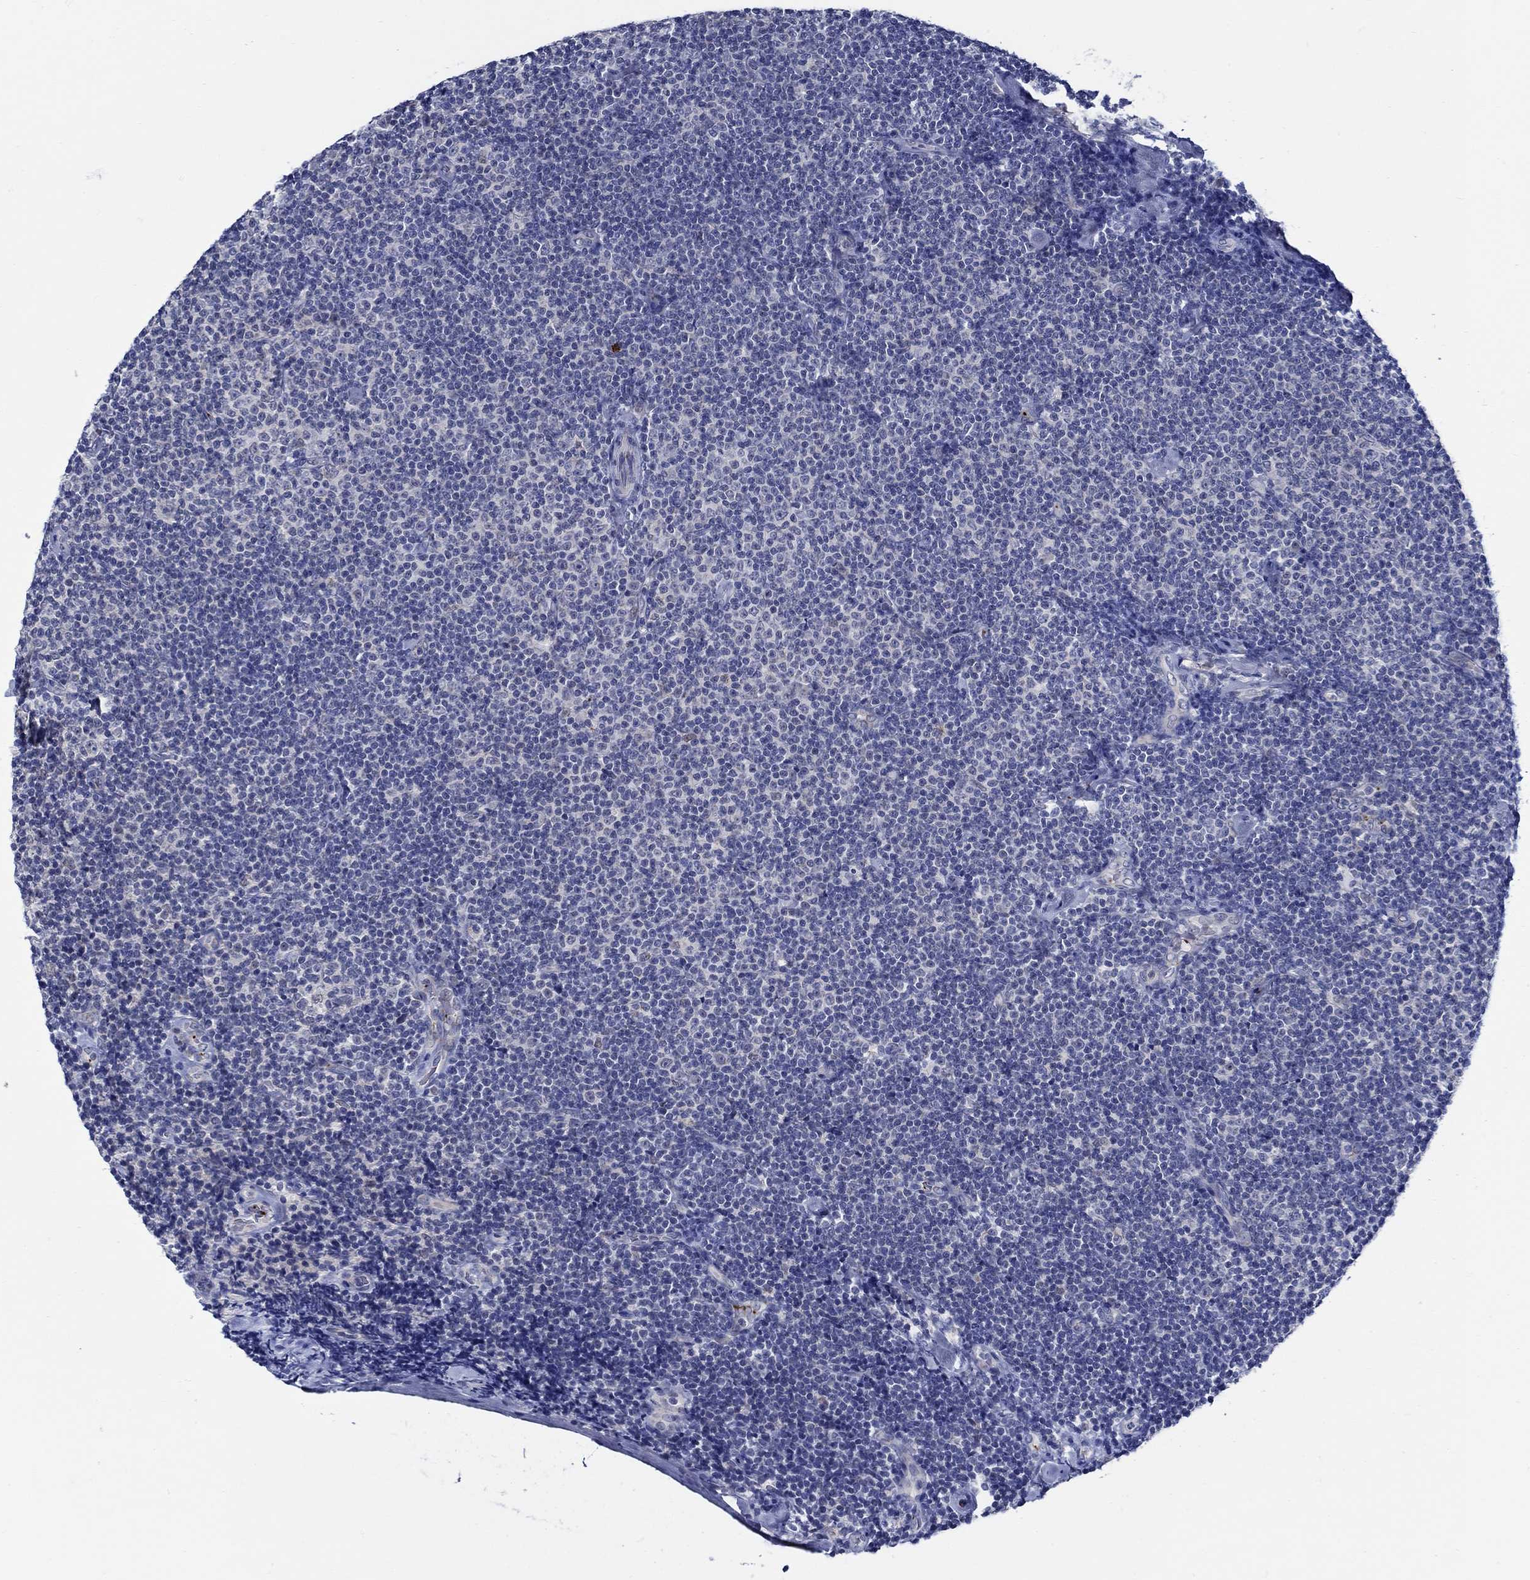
{"staining": {"intensity": "negative", "quantity": "none", "location": "none"}, "tissue": "lymphoma", "cell_type": "Tumor cells", "image_type": "cancer", "snomed": [{"axis": "morphology", "description": "Malignant lymphoma, non-Hodgkin's type, Low grade"}, {"axis": "topography", "description": "Lymph node"}], "caption": "Micrograph shows no protein positivity in tumor cells of malignant lymphoma, non-Hodgkin's type (low-grade) tissue. (Brightfield microscopy of DAB (3,3'-diaminobenzidine) immunohistochemistry at high magnification).", "gene": "ALOX12", "patient": {"sex": "male", "age": 81}}